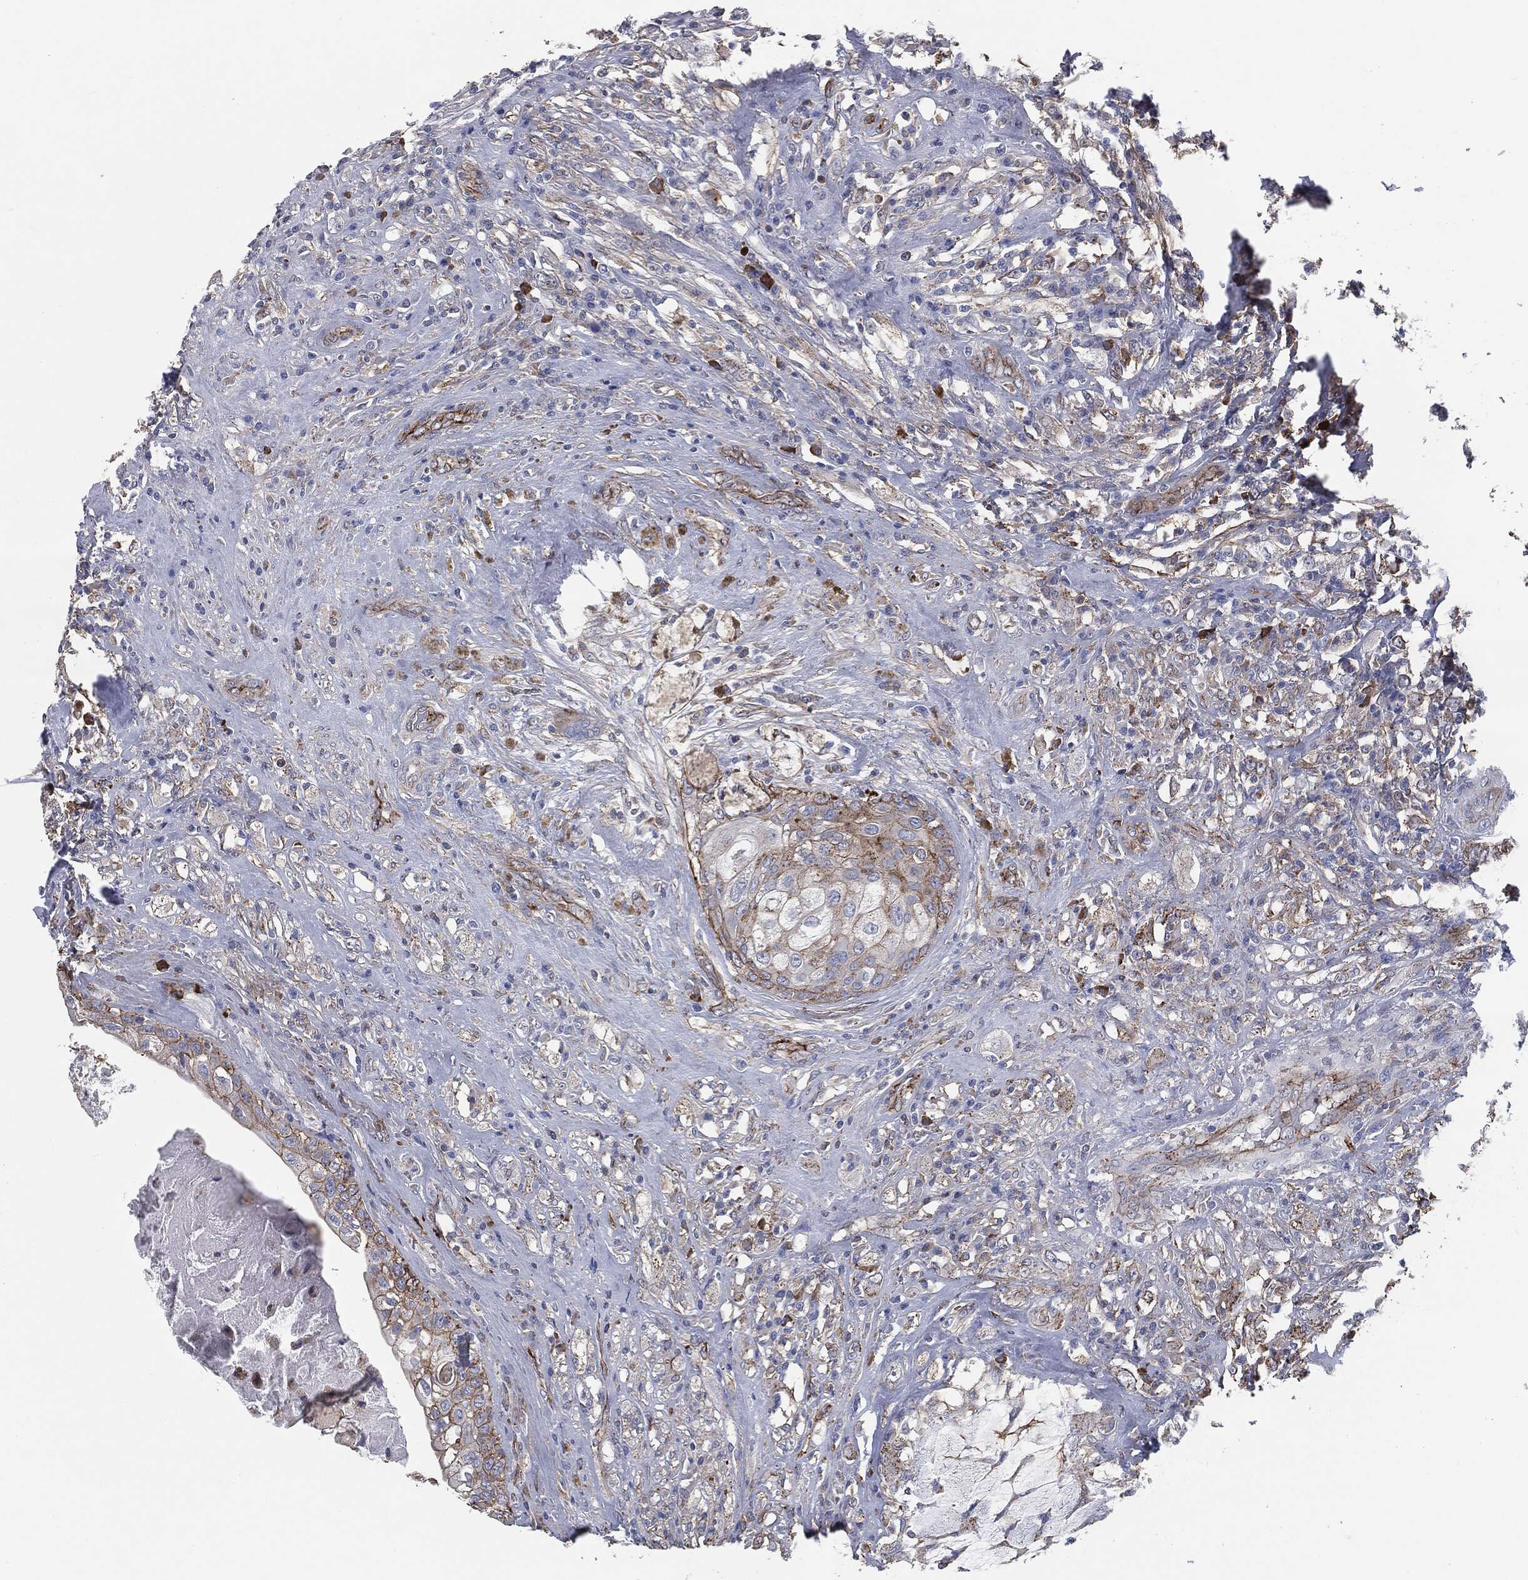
{"staining": {"intensity": "moderate", "quantity": "<25%", "location": "cytoplasmic/membranous"}, "tissue": "testis cancer", "cell_type": "Tumor cells", "image_type": "cancer", "snomed": [{"axis": "morphology", "description": "Necrosis, NOS"}, {"axis": "morphology", "description": "Carcinoma, Embryonal, NOS"}, {"axis": "topography", "description": "Testis"}], "caption": "DAB immunohistochemical staining of human embryonal carcinoma (testis) reveals moderate cytoplasmic/membranous protein positivity in about <25% of tumor cells. The staining was performed using DAB (3,3'-diaminobenzidine), with brown indicating positive protein expression. Nuclei are stained blue with hematoxylin.", "gene": "SVIL", "patient": {"sex": "male", "age": 19}}